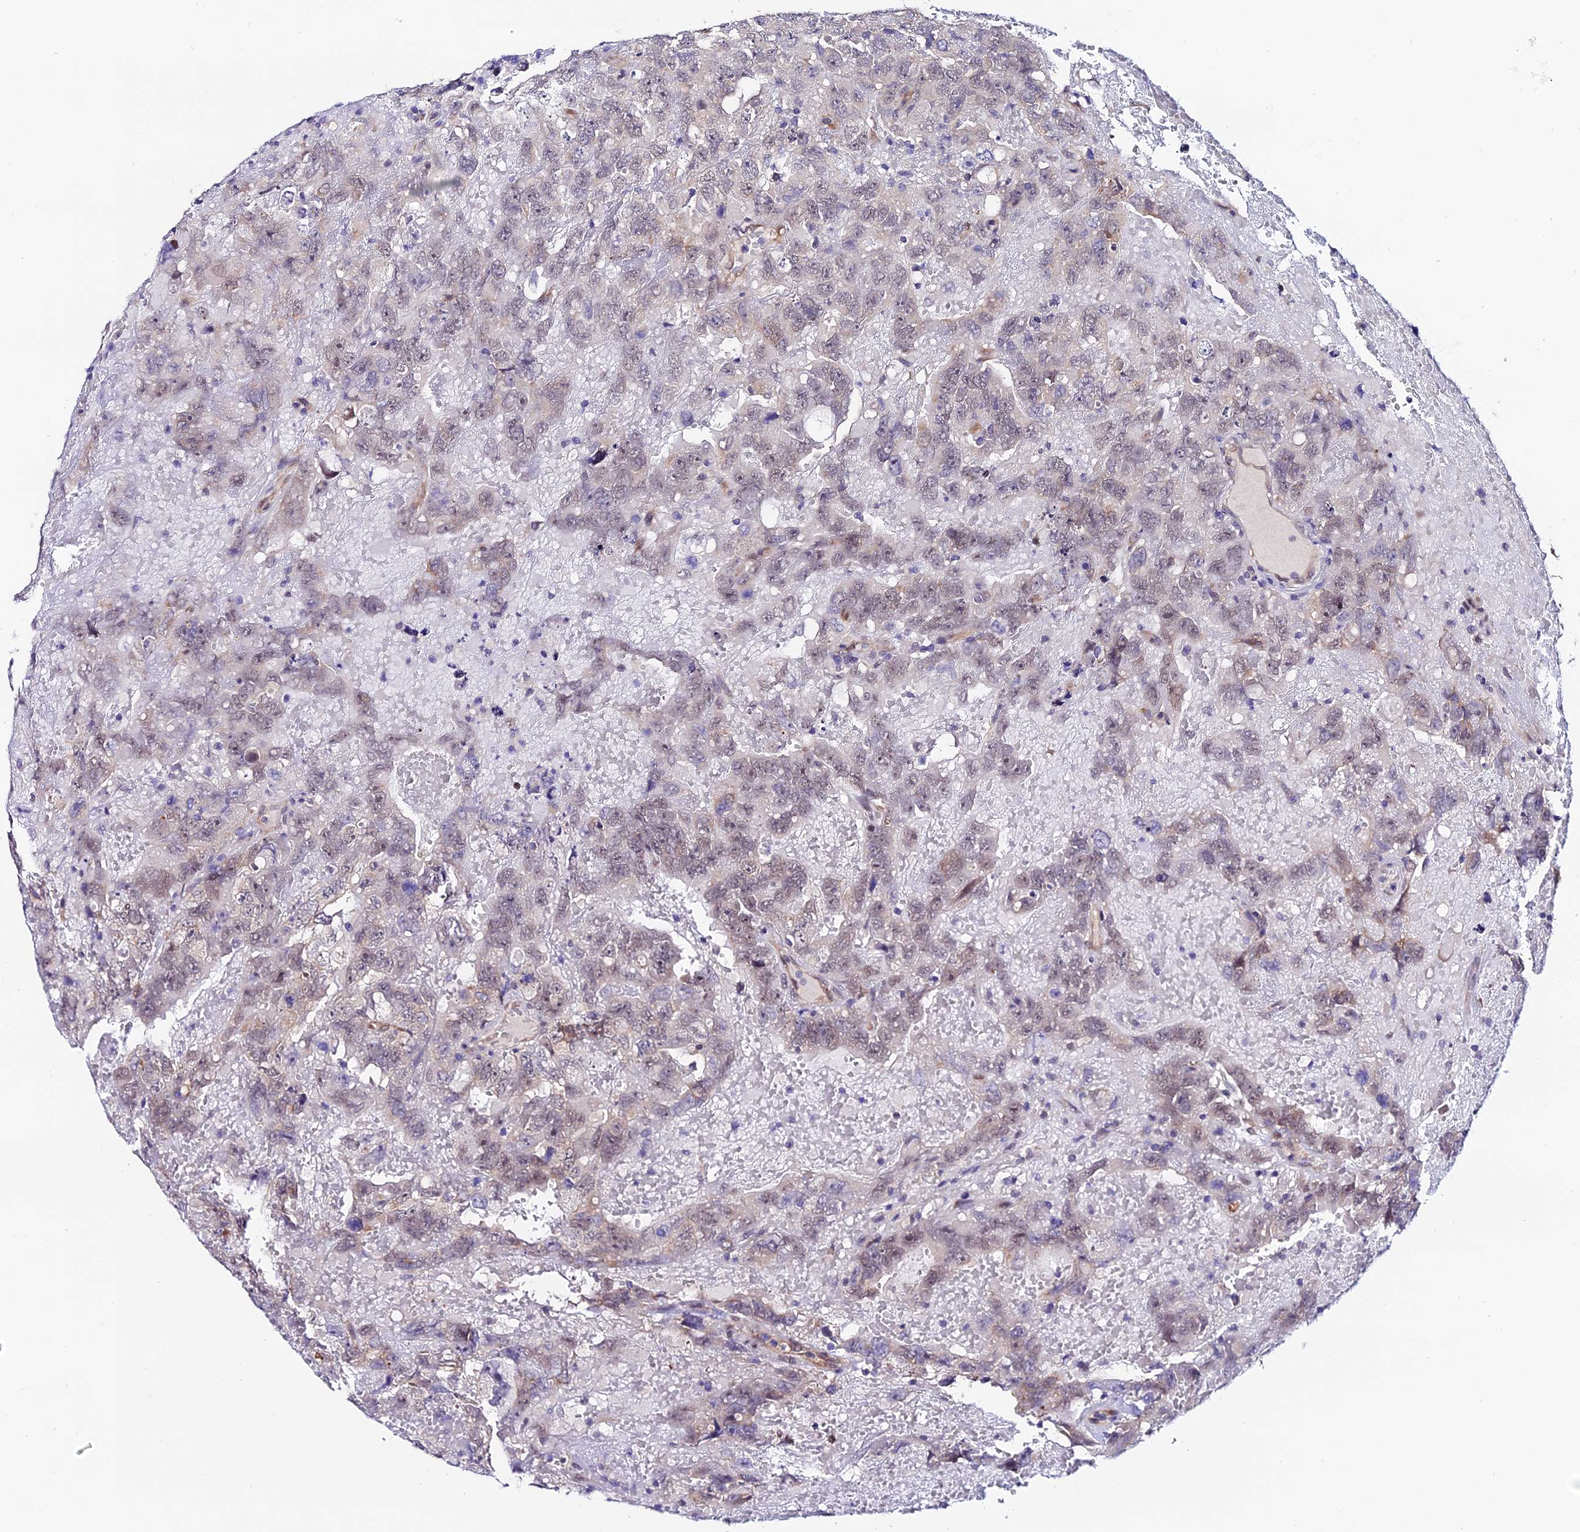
{"staining": {"intensity": "moderate", "quantity": "<25%", "location": "cytoplasmic/membranous"}, "tissue": "testis cancer", "cell_type": "Tumor cells", "image_type": "cancer", "snomed": [{"axis": "morphology", "description": "Carcinoma, Embryonal, NOS"}, {"axis": "topography", "description": "Testis"}], "caption": "Tumor cells demonstrate low levels of moderate cytoplasmic/membranous staining in about <25% of cells in human testis embryonal carcinoma.", "gene": "FZD8", "patient": {"sex": "male", "age": 45}}